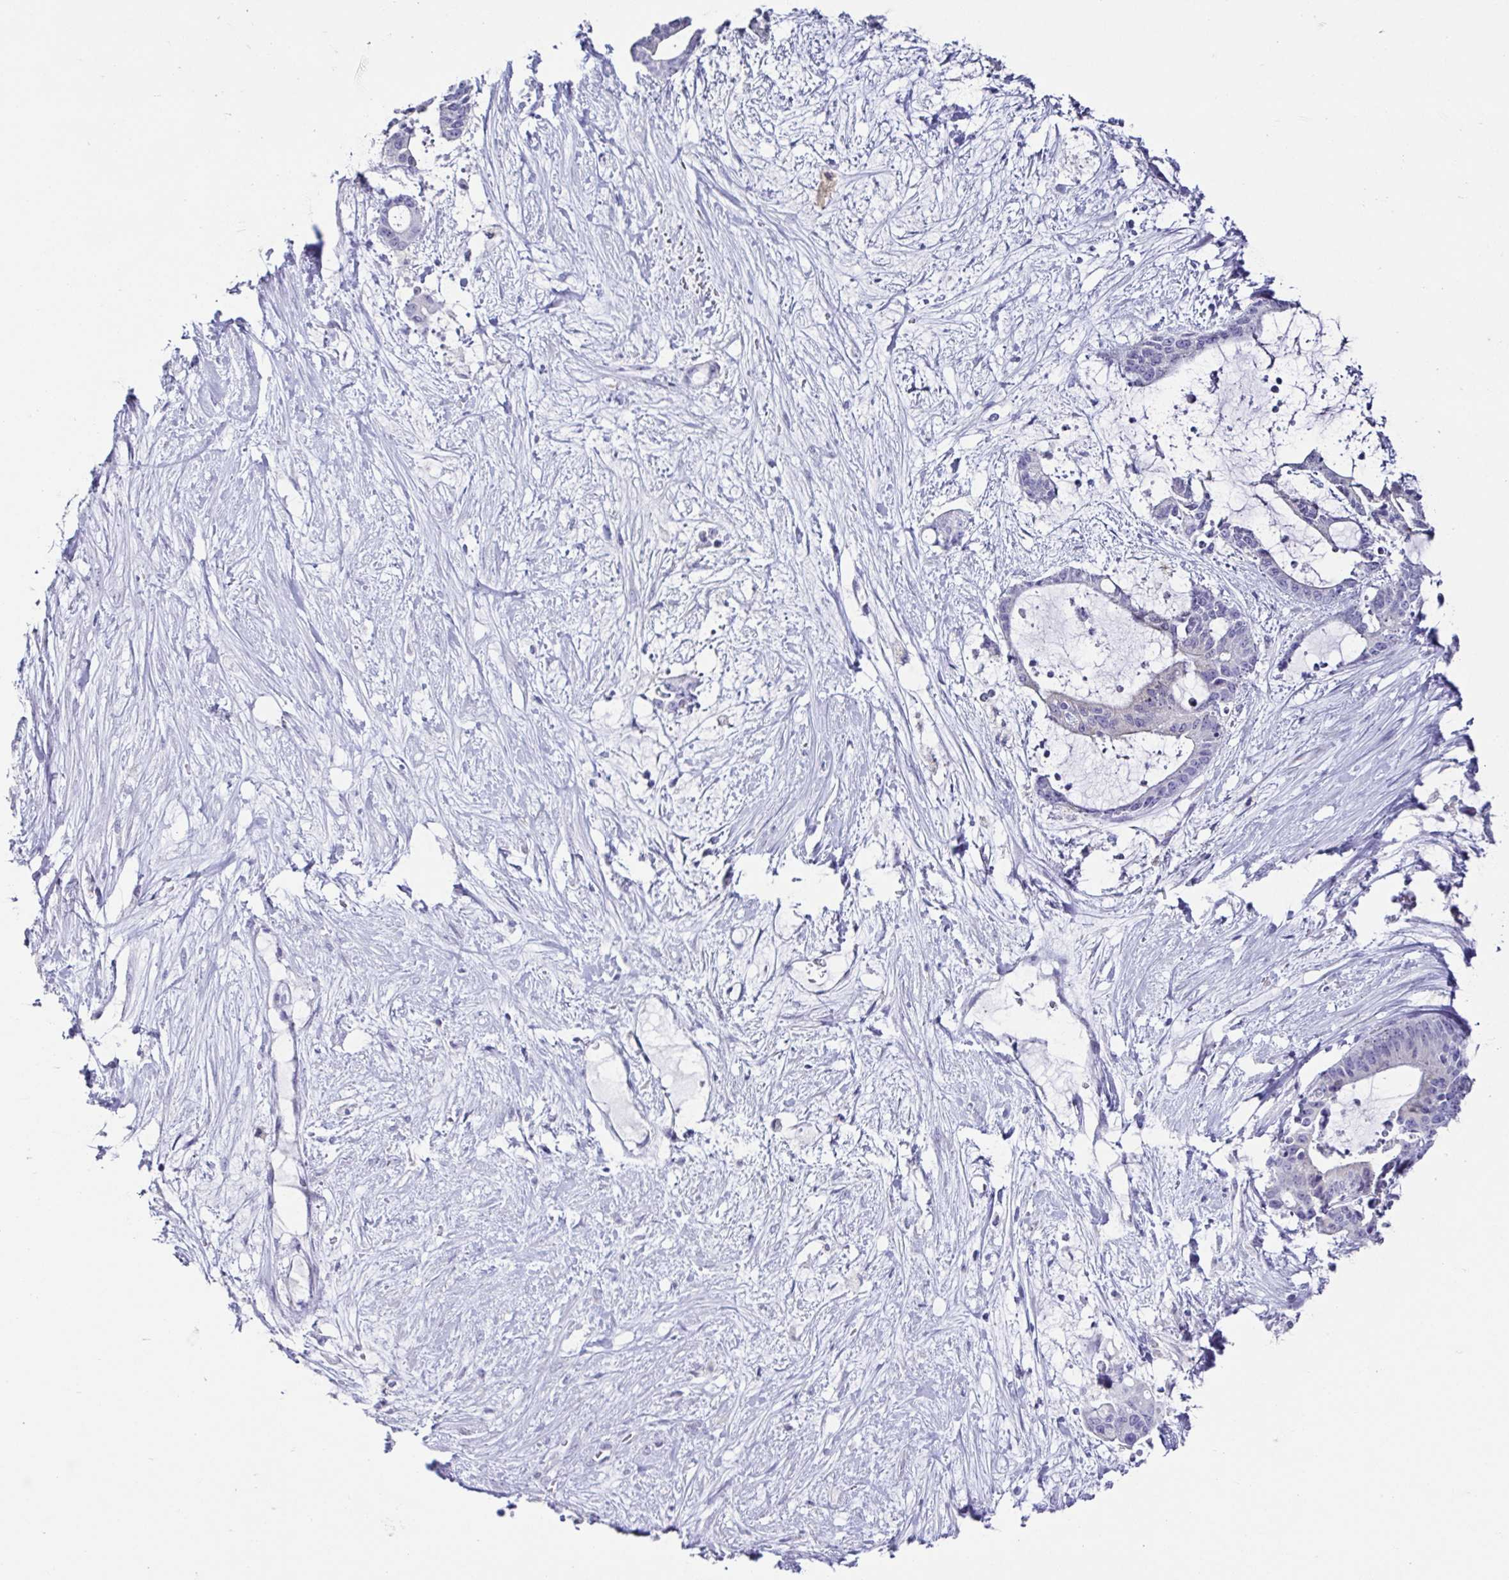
{"staining": {"intensity": "negative", "quantity": "none", "location": "none"}, "tissue": "liver cancer", "cell_type": "Tumor cells", "image_type": "cancer", "snomed": [{"axis": "morphology", "description": "Normal tissue, NOS"}, {"axis": "morphology", "description": "Cholangiocarcinoma"}, {"axis": "topography", "description": "Liver"}, {"axis": "topography", "description": "Peripheral nerve tissue"}], "caption": "Protein analysis of cholangiocarcinoma (liver) displays no significant expression in tumor cells. (DAB IHC with hematoxylin counter stain).", "gene": "RDH11", "patient": {"sex": "female", "age": 73}}